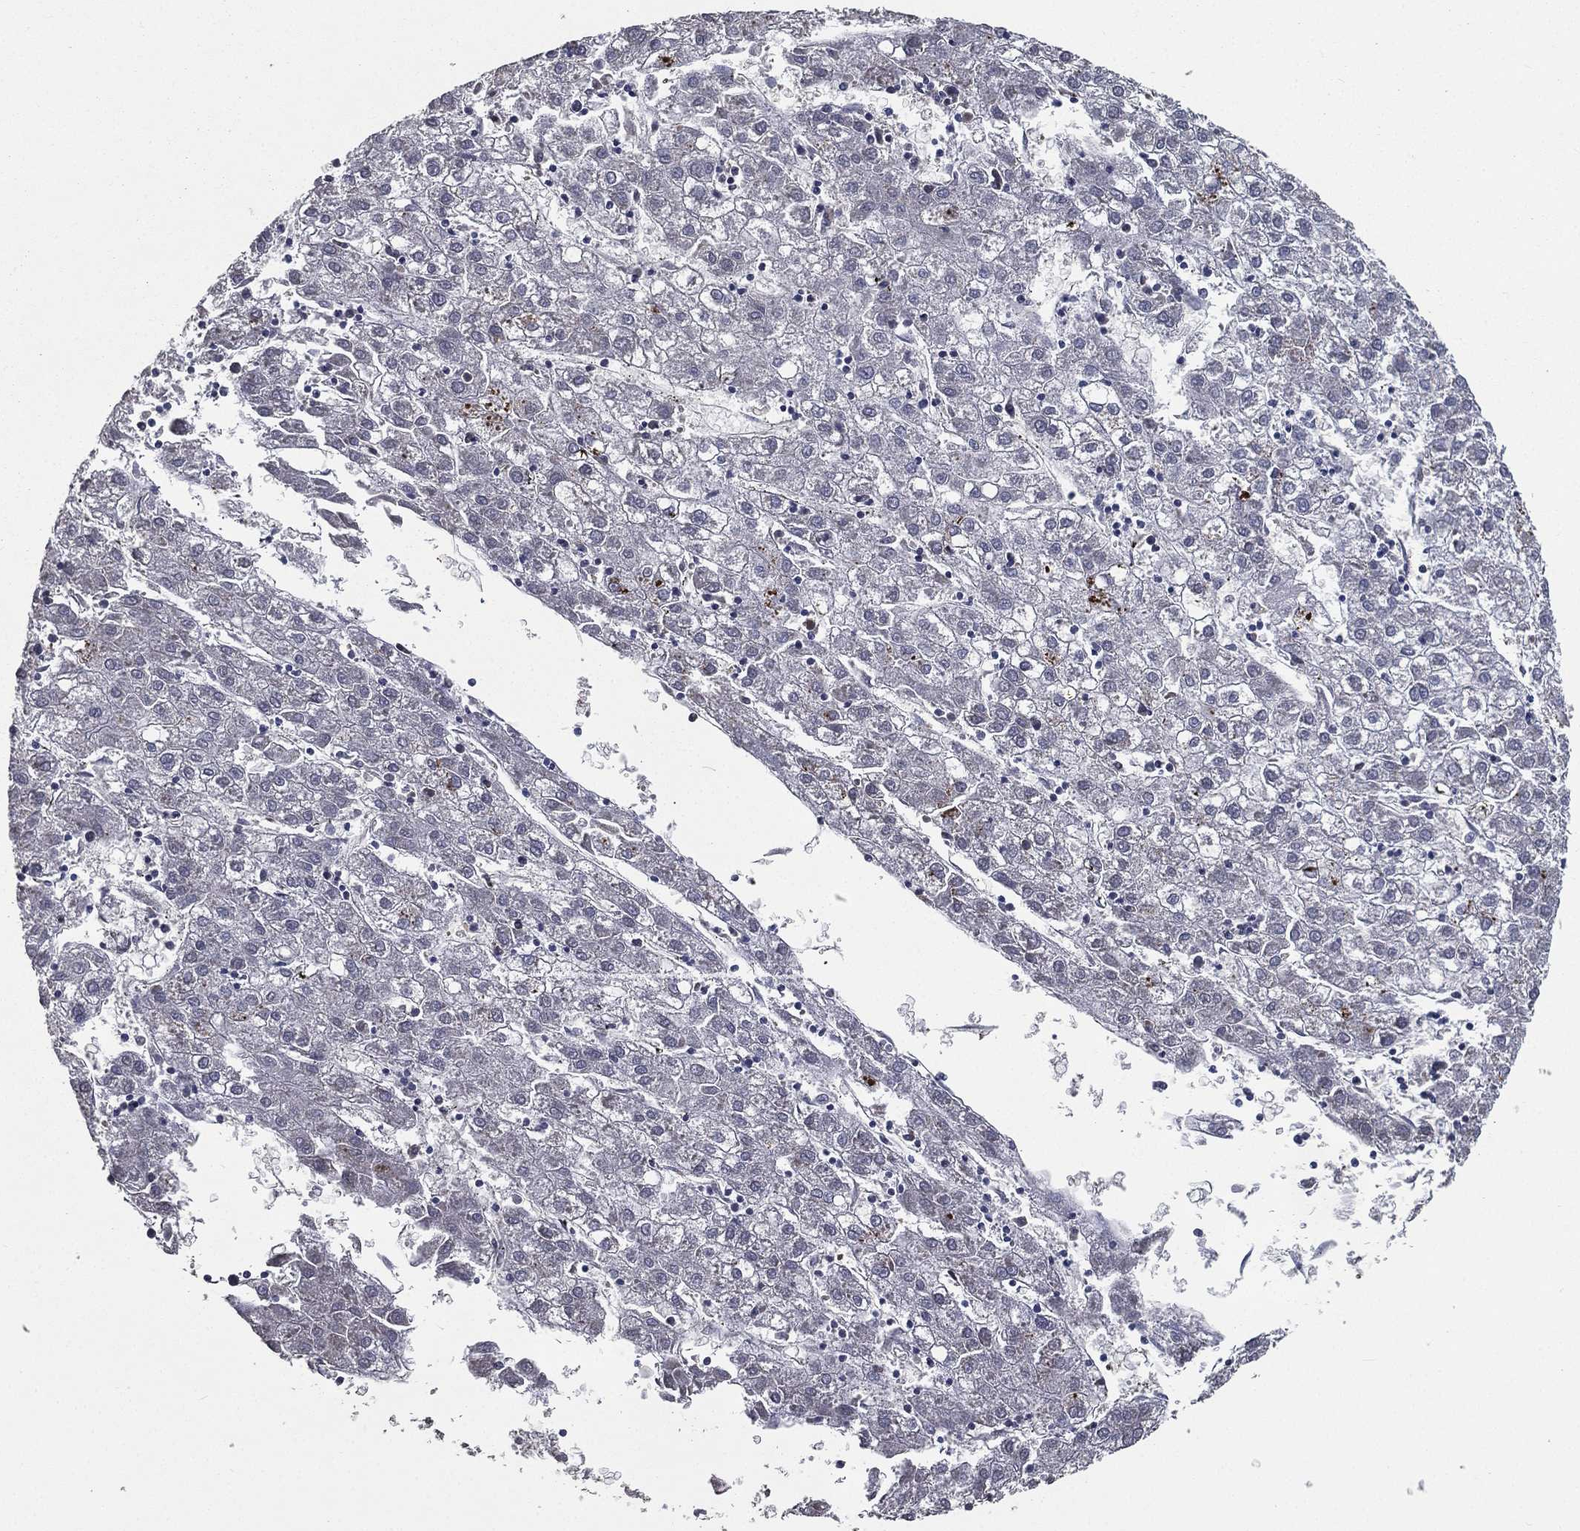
{"staining": {"intensity": "negative", "quantity": "none", "location": "none"}, "tissue": "liver cancer", "cell_type": "Tumor cells", "image_type": "cancer", "snomed": [{"axis": "morphology", "description": "Carcinoma, Hepatocellular, NOS"}, {"axis": "topography", "description": "Liver"}], "caption": "Immunohistochemistry photomicrograph of human liver hepatocellular carcinoma stained for a protein (brown), which reveals no expression in tumor cells.", "gene": "SARS1", "patient": {"sex": "male", "age": 72}}